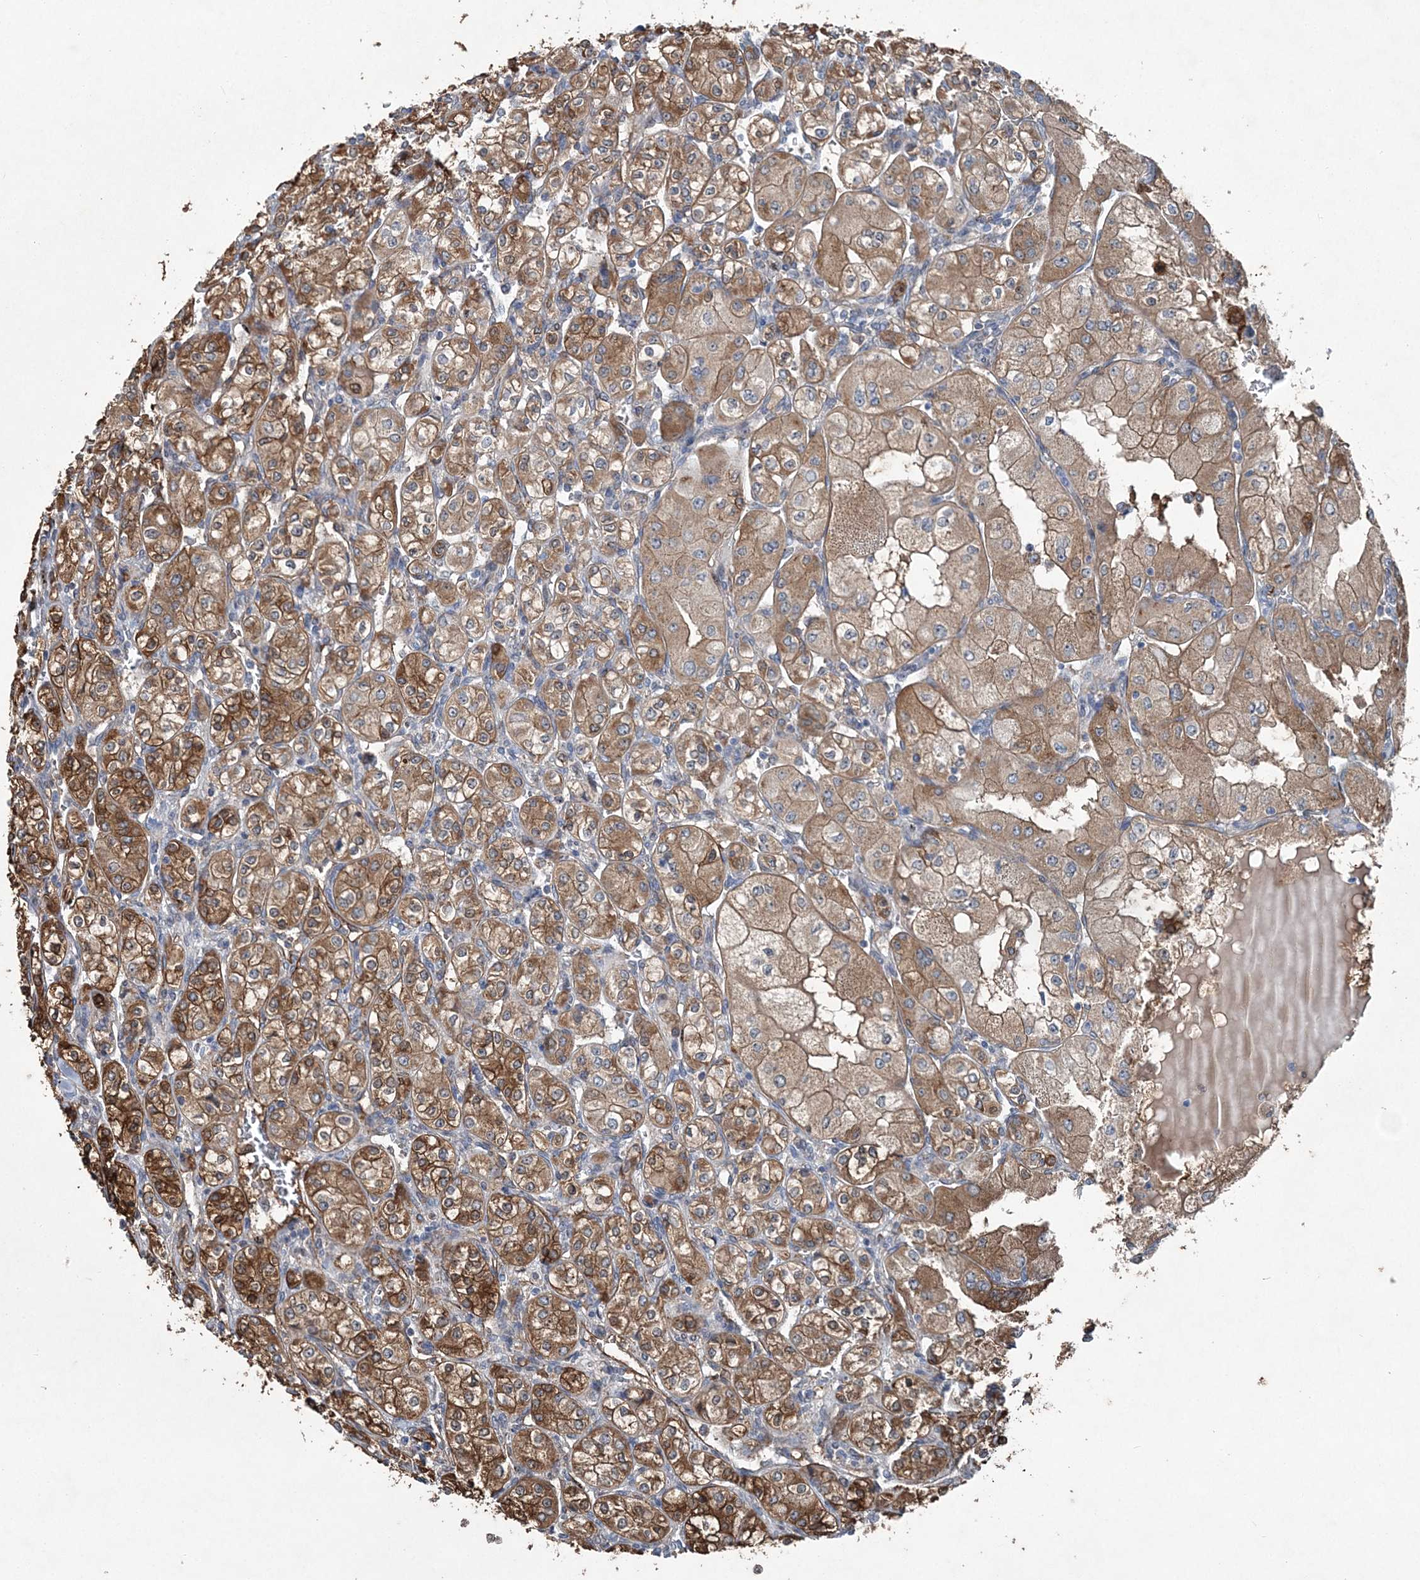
{"staining": {"intensity": "moderate", "quantity": ">75%", "location": "cytoplasmic/membranous"}, "tissue": "renal cancer", "cell_type": "Tumor cells", "image_type": "cancer", "snomed": [{"axis": "morphology", "description": "Adenocarcinoma, NOS"}, {"axis": "topography", "description": "Kidney"}], "caption": "Brown immunohistochemical staining in renal cancer (adenocarcinoma) reveals moderate cytoplasmic/membranous positivity in about >75% of tumor cells.", "gene": "SPOPL", "patient": {"sex": "male", "age": 77}}